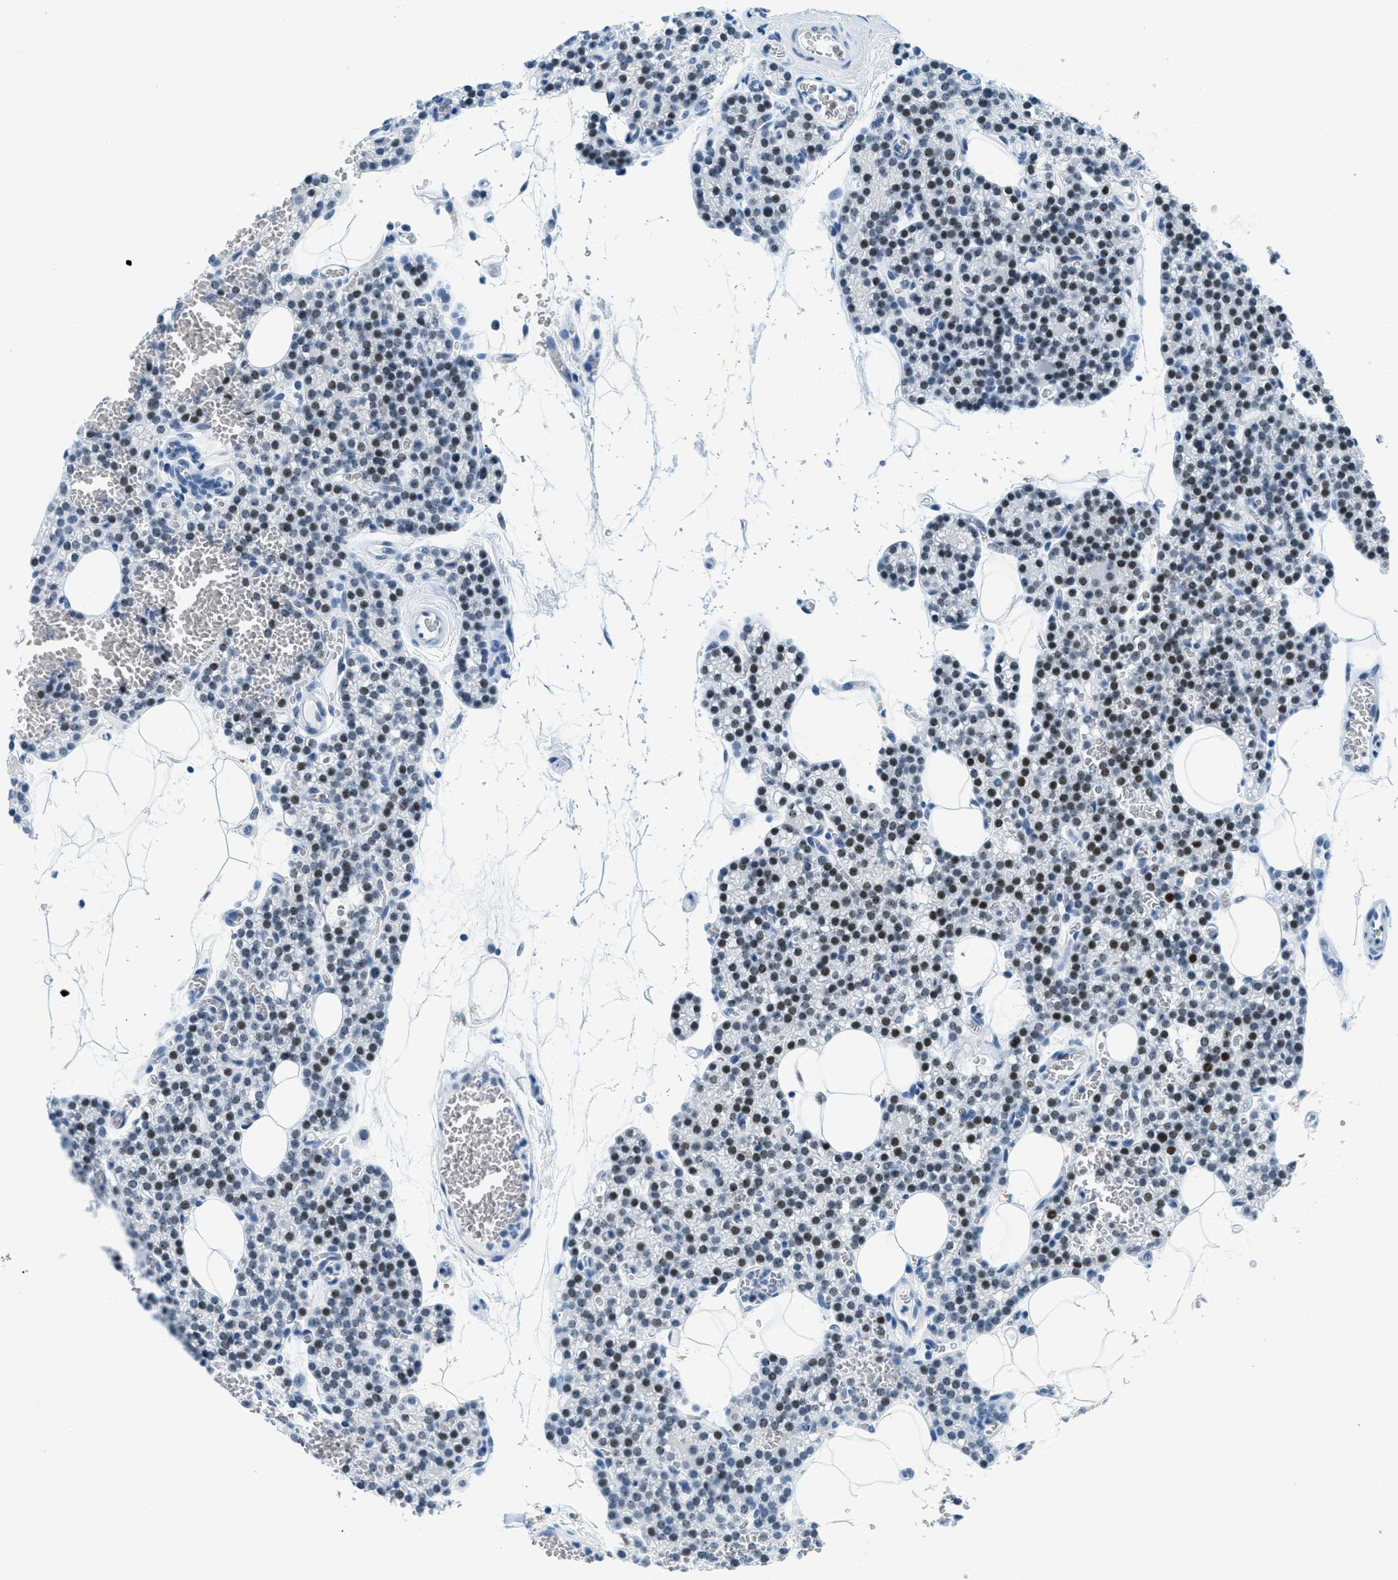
{"staining": {"intensity": "moderate", "quantity": ">75%", "location": "nuclear"}, "tissue": "parathyroid gland", "cell_type": "Glandular cells", "image_type": "normal", "snomed": [{"axis": "morphology", "description": "Normal tissue, NOS"}, {"axis": "morphology", "description": "Adenoma, NOS"}, {"axis": "topography", "description": "Parathyroid gland"}], "caption": "Immunohistochemical staining of normal parathyroid gland demonstrates >75% levels of moderate nuclear protein positivity in about >75% of glandular cells. (DAB IHC with brightfield microscopy, high magnification).", "gene": "PLA2G2A", "patient": {"sex": "female", "age": 58}}